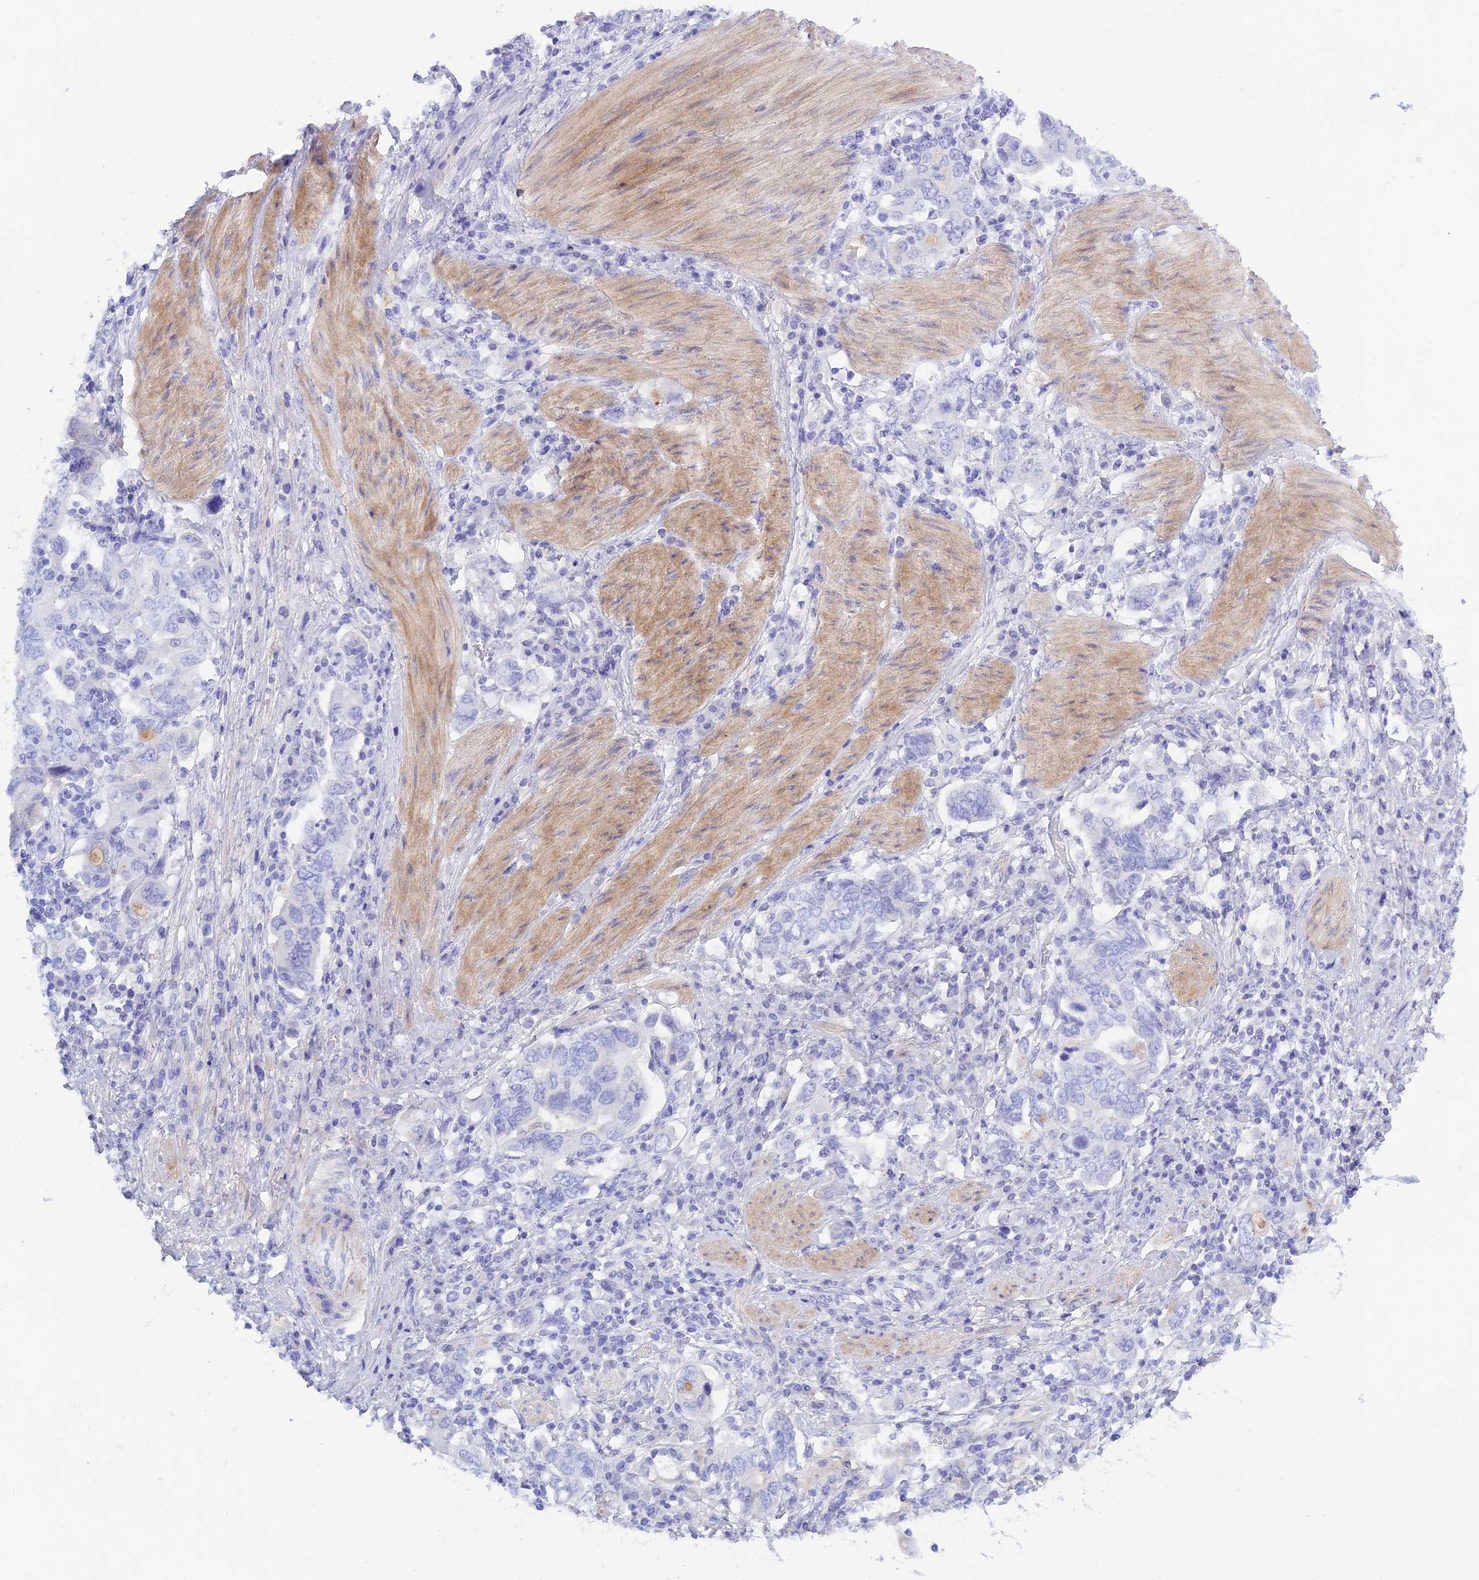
{"staining": {"intensity": "negative", "quantity": "none", "location": "none"}, "tissue": "stomach cancer", "cell_type": "Tumor cells", "image_type": "cancer", "snomed": [{"axis": "morphology", "description": "Adenocarcinoma, NOS"}, {"axis": "topography", "description": "Stomach, upper"}, {"axis": "topography", "description": "Stomach"}], "caption": "Immunohistochemistry (IHC) histopathology image of stomach cancer (adenocarcinoma) stained for a protein (brown), which displays no positivity in tumor cells.", "gene": "PRNP", "patient": {"sex": "male", "age": 62}}